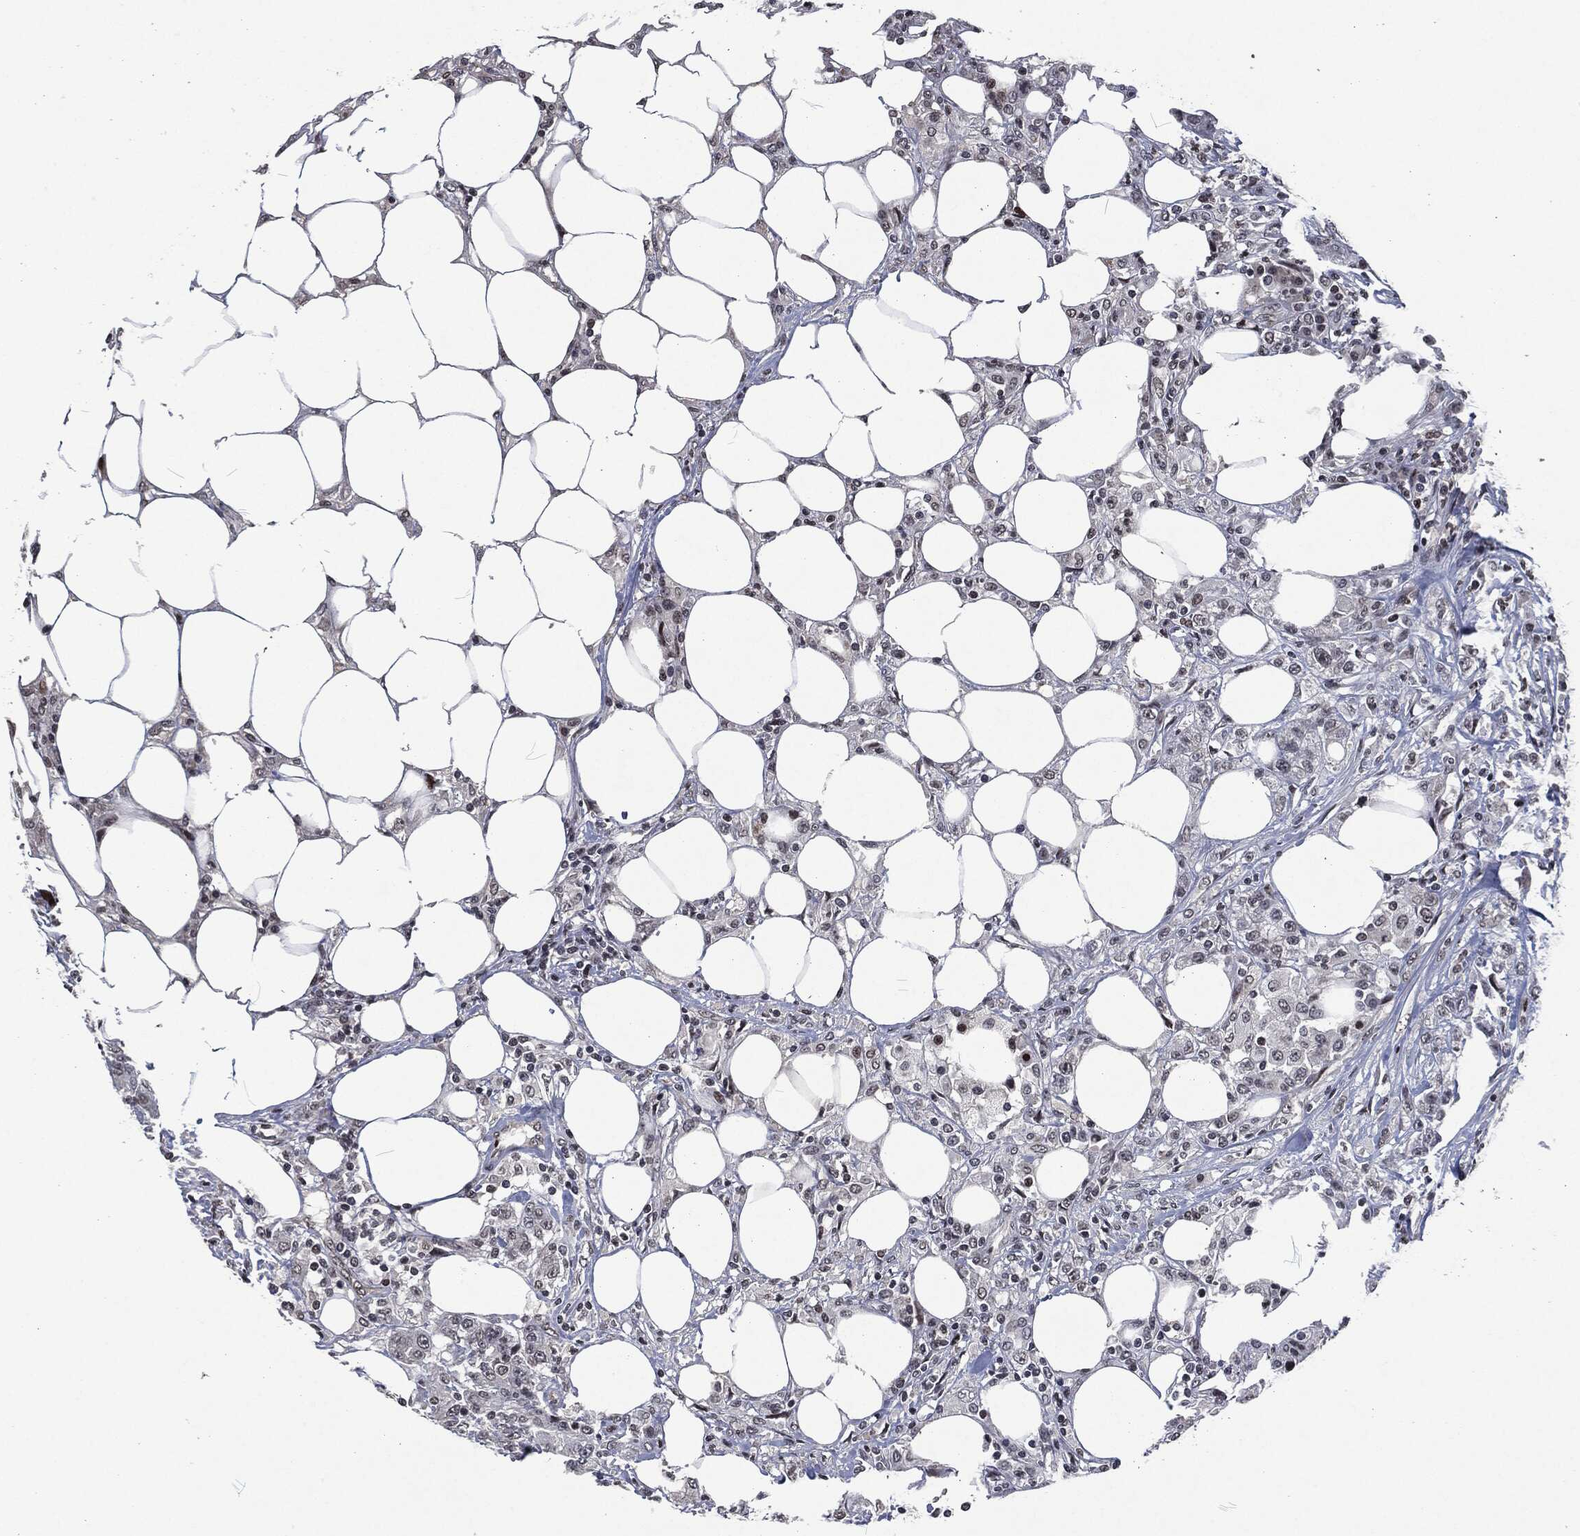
{"staining": {"intensity": "strong", "quantity": "<25%", "location": "nuclear"}, "tissue": "colorectal cancer", "cell_type": "Tumor cells", "image_type": "cancer", "snomed": [{"axis": "morphology", "description": "Adenocarcinoma, NOS"}, {"axis": "topography", "description": "Colon"}], "caption": "Immunohistochemical staining of human colorectal cancer (adenocarcinoma) exhibits medium levels of strong nuclear staining in approximately <25% of tumor cells.", "gene": "EGFR", "patient": {"sex": "female", "age": 48}}